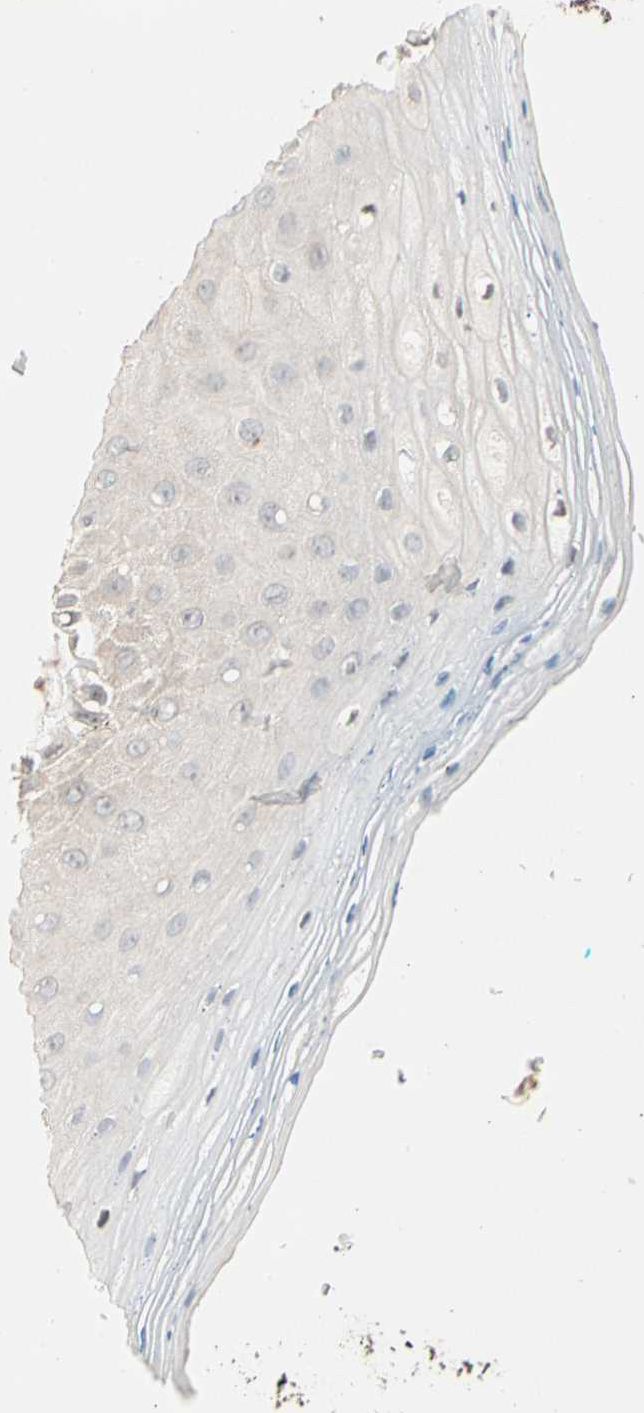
{"staining": {"intensity": "weak", "quantity": "<25%", "location": "cytoplasmic/membranous"}, "tissue": "oral mucosa", "cell_type": "Squamous epithelial cells", "image_type": "normal", "snomed": [{"axis": "morphology", "description": "Normal tissue, NOS"}, {"axis": "morphology", "description": "Squamous cell carcinoma, NOS"}, {"axis": "topography", "description": "Skeletal muscle"}, {"axis": "topography", "description": "Oral tissue"}, {"axis": "topography", "description": "Head-Neck"}], "caption": "This photomicrograph is of unremarkable oral mucosa stained with immunohistochemistry (IHC) to label a protein in brown with the nuclei are counter-stained blue. There is no positivity in squamous epithelial cells.", "gene": "ACSL5", "patient": {"sex": "female", "age": 84}}